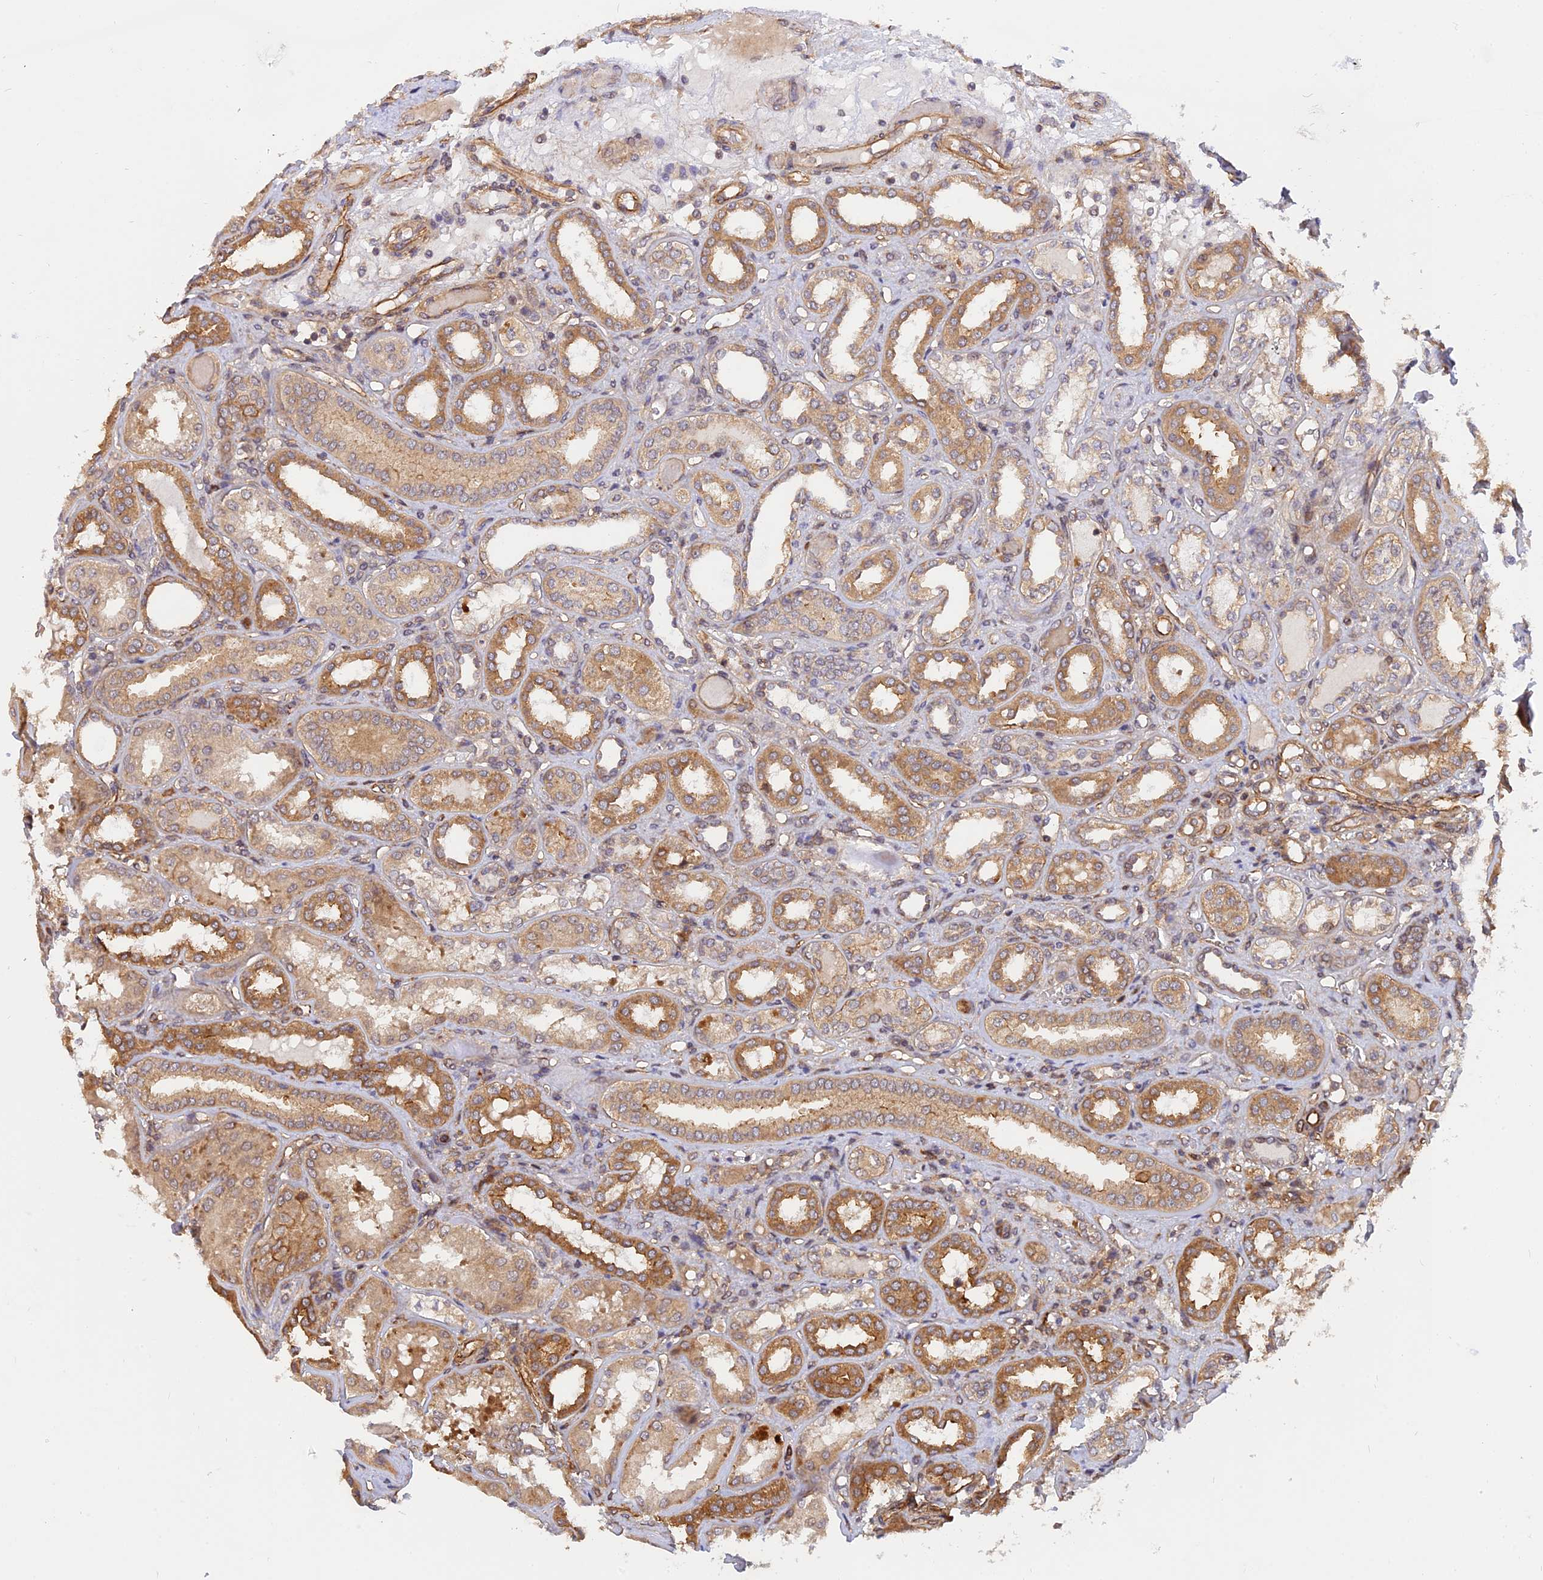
{"staining": {"intensity": "strong", "quantity": ">75%", "location": "cytoplasmic/membranous"}, "tissue": "kidney", "cell_type": "Cells in glomeruli", "image_type": "normal", "snomed": [{"axis": "morphology", "description": "Normal tissue, NOS"}, {"axis": "topography", "description": "Kidney"}], "caption": "DAB (3,3'-diaminobenzidine) immunohistochemical staining of benign human kidney demonstrates strong cytoplasmic/membranous protein expression in about >75% of cells in glomeruli. The protein of interest is stained brown, and the nuclei are stained in blue (DAB IHC with brightfield microscopy, high magnification).", "gene": "WDR41", "patient": {"sex": "female", "age": 56}}